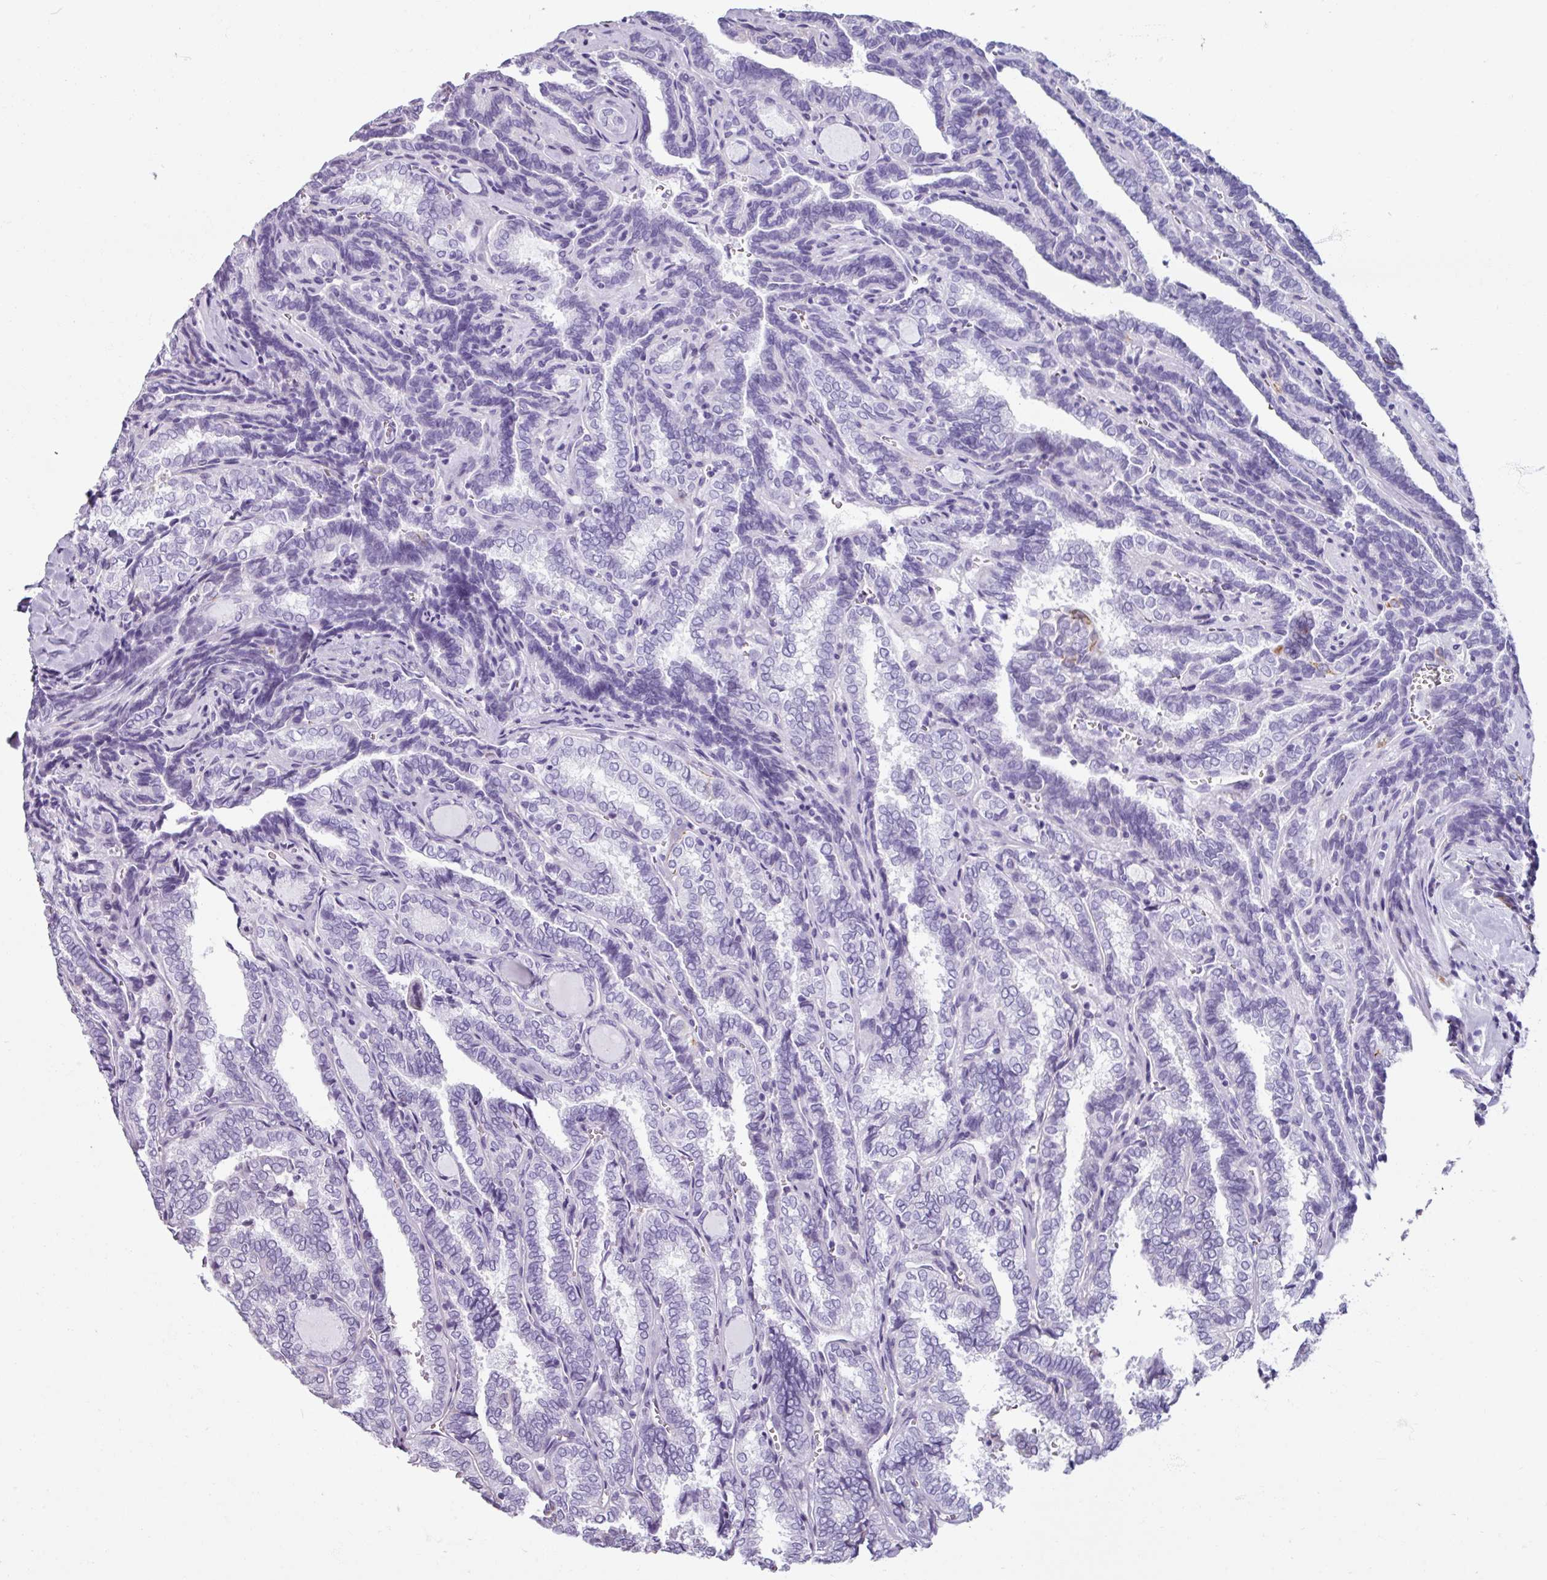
{"staining": {"intensity": "negative", "quantity": "none", "location": "none"}, "tissue": "thyroid cancer", "cell_type": "Tumor cells", "image_type": "cancer", "snomed": [{"axis": "morphology", "description": "Papillary adenocarcinoma, NOS"}, {"axis": "topography", "description": "Thyroid gland"}], "caption": "Immunohistochemistry (IHC) micrograph of neoplastic tissue: human papillary adenocarcinoma (thyroid) stained with DAB exhibits no significant protein positivity in tumor cells.", "gene": "SPESP1", "patient": {"sex": "female", "age": 30}}